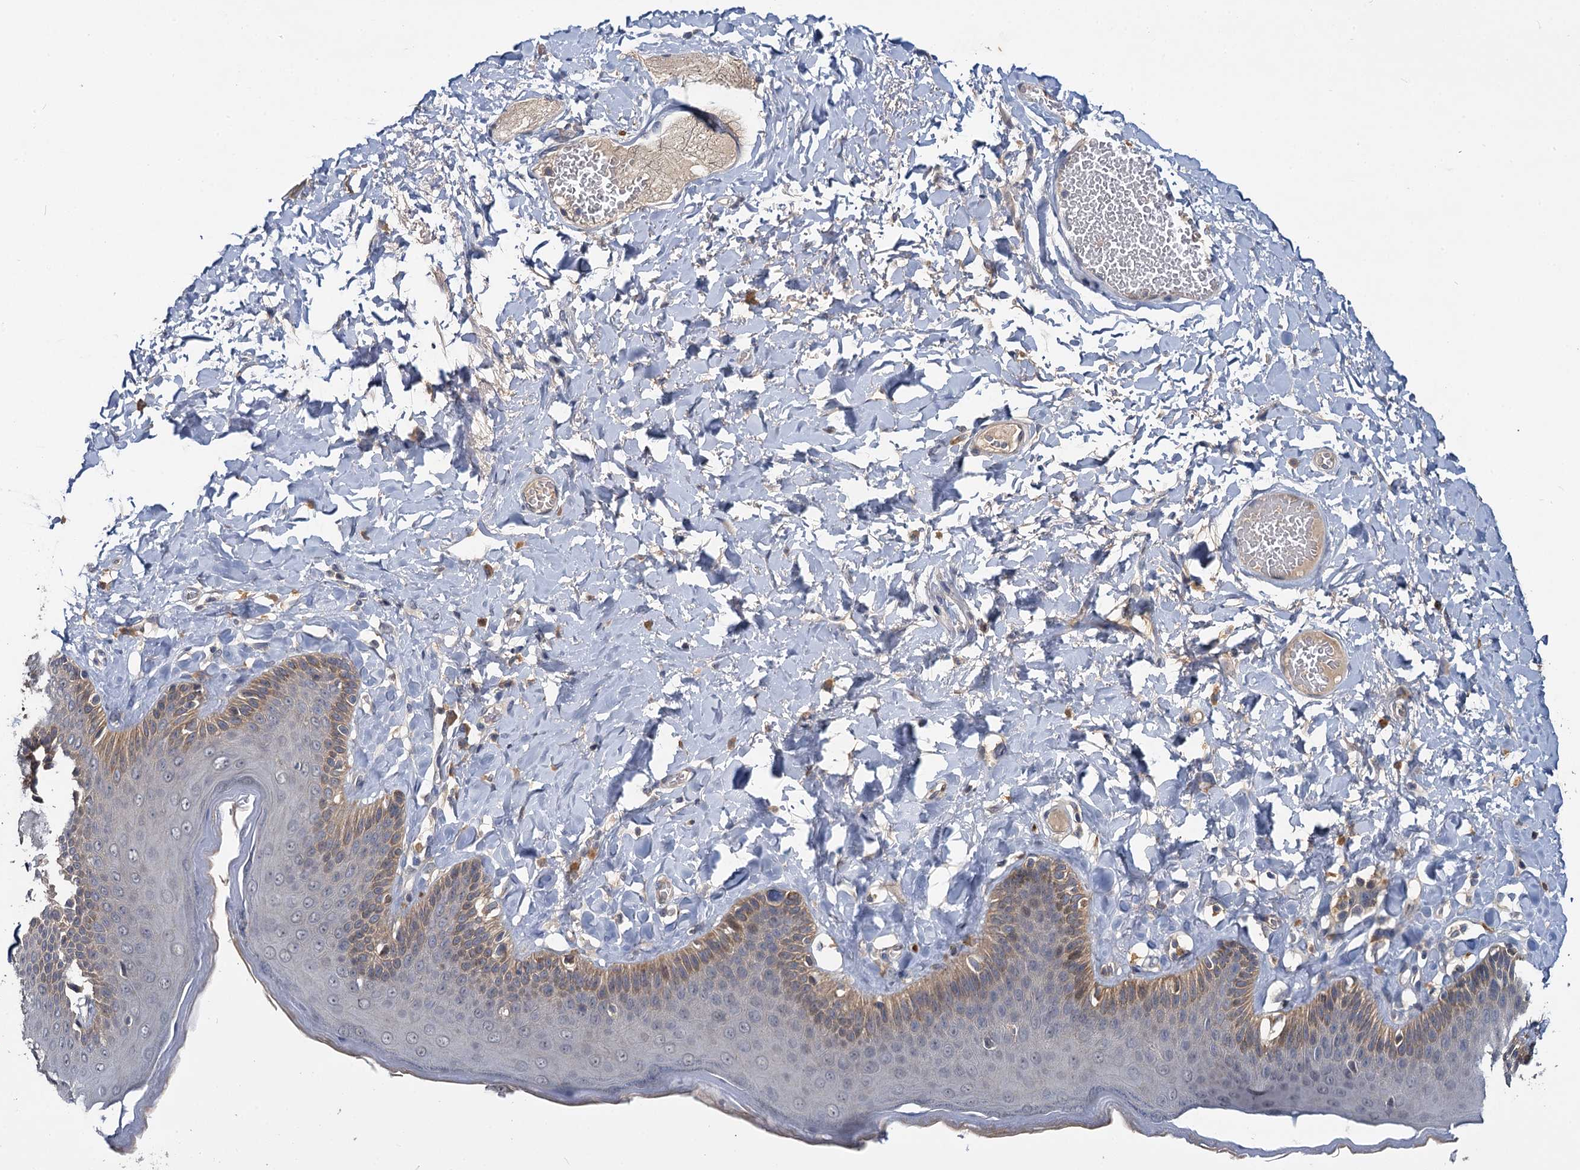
{"staining": {"intensity": "moderate", "quantity": "25%-75%", "location": "cytoplasmic/membranous,nuclear"}, "tissue": "skin", "cell_type": "Epidermal cells", "image_type": "normal", "snomed": [{"axis": "morphology", "description": "Normal tissue, NOS"}, {"axis": "topography", "description": "Anal"}], "caption": "Immunohistochemical staining of normal human skin demonstrates 25%-75% levels of moderate cytoplasmic/membranous,nuclear protein staining in about 25%-75% of epidermal cells.", "gene": "TMEM39A", "patient": {"sex": "male", "age": 69}}